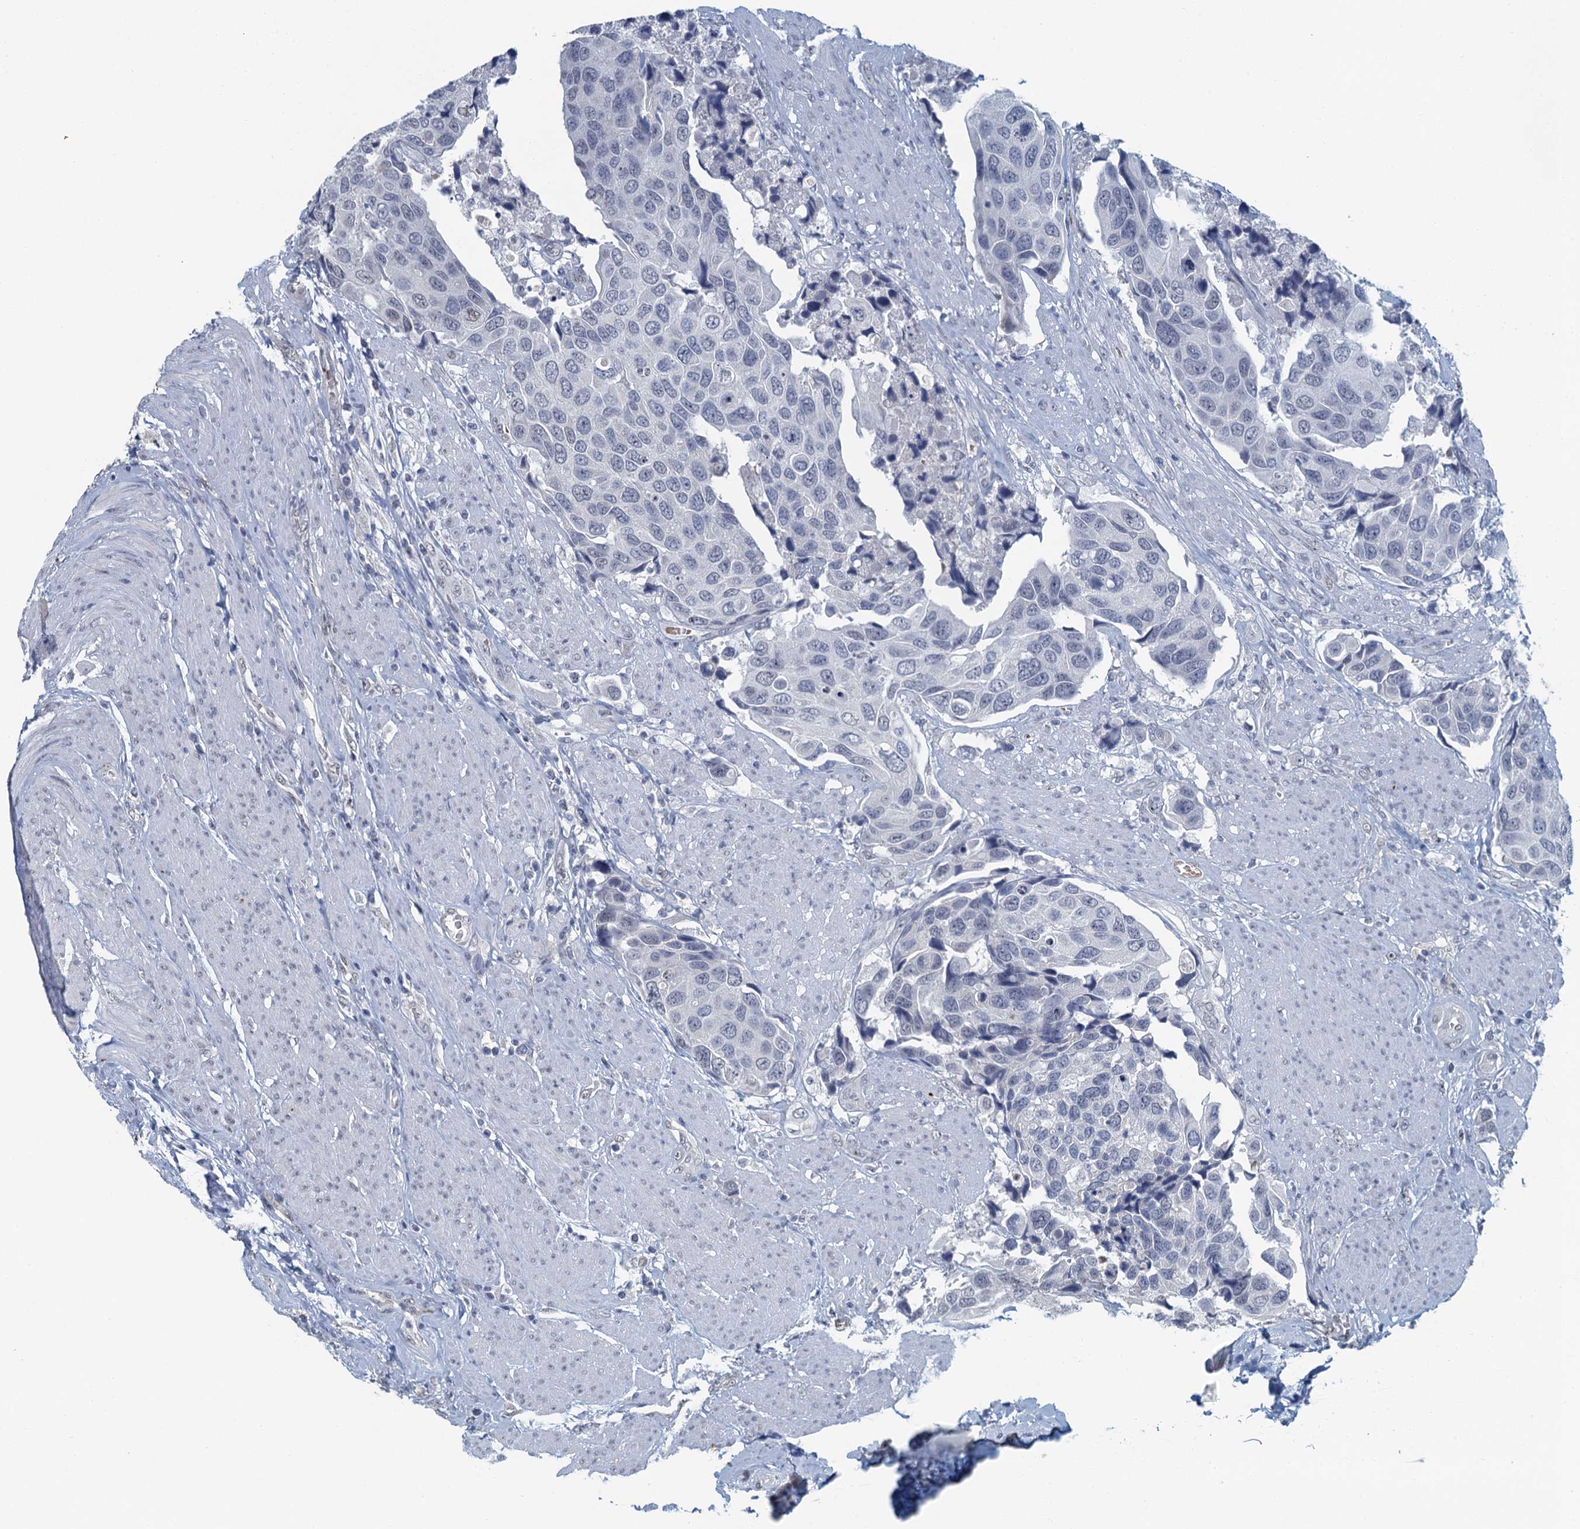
{"staining": {"intensity": "negative", "quantity": "none", "location": "none"}, "tissue": "urothelial cancer", "cell_type": "Tumor cells", "image_type": "cancer", "snomed": [{"axis": "morphology", "description": "Urothelial carcinoma, High grade"}, {"axis": "topography", "description": "Urinary bladder"}], "caption": "Micrograph shows no significant protein staining in tumor cells of high-grade urothelial carcinoma. Brightfield microscopy of immunohistochemistry stained with DAB (brown) and hematoxylin (blue), captured at high magnification.", "gene": "TTLL9", "patient": {"sex": "male", "age": 74}}